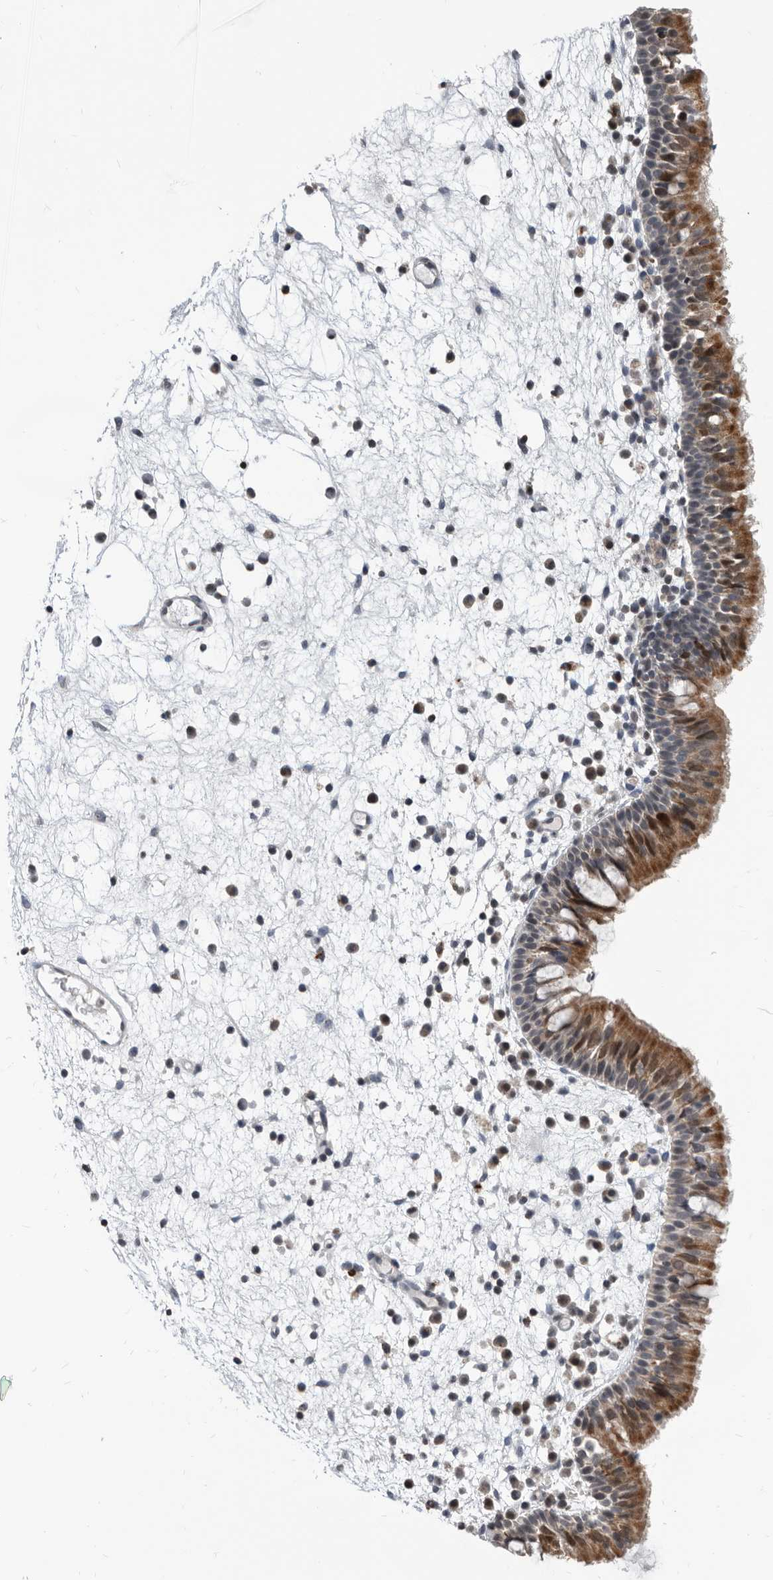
{"staining": {"intensity": "moderate", "quantity": ">75%", "location": "cytoplasmic/membranous"}, "tissue": "nasopharynx", "cell_type": "Respiratory epithelial cells", "image_type": "normal", "snomed": [{"axis": "morphology", "description": "Normal tissue, NOS"}, {"axis": "morphology", "description": "Inflammation, NOS"}, {"axis": "morphology", "description": "Malignant melanoma, Metastatic site"}, {"axis": "topography", "description": "Nasopharynx"}], "caption": "Moderate cytoplasmic/membranous staining is identified in approximately >75% of respiratory epithelial cells in benign nasopharynx.", "gene": "TSTD1", "patient": {"sex": "male", "age": 70}}